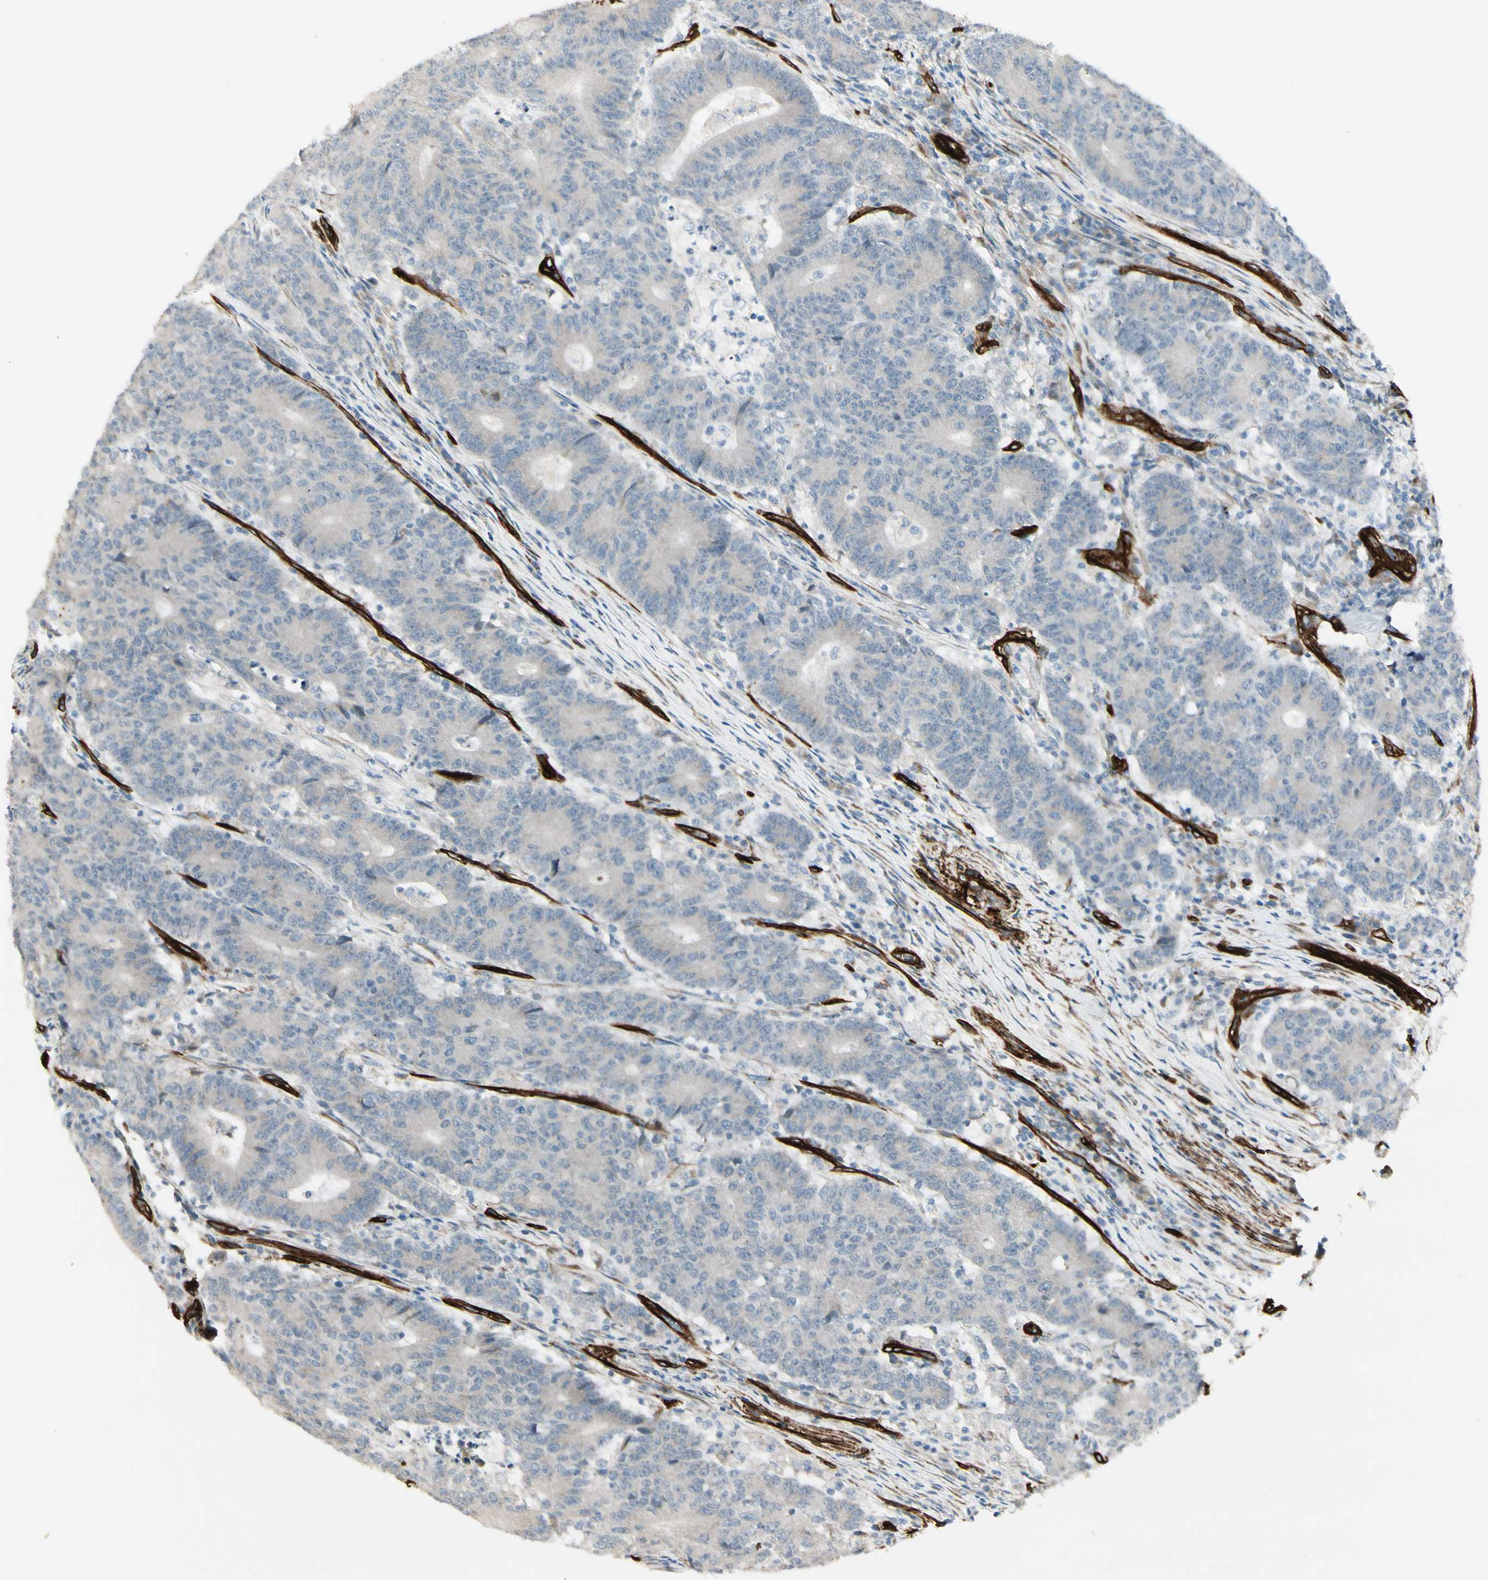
{"staining": {"intensity": "negative", "quantity": "none", "location": "none"}, "tissue": "colorectal cancer", "cell_type": "Tumor cells", "image_type": "cancer", "snomed": [{"axis": "morphology", "description": "Normal tissue, NOS"}, {"axis": "morphology", "description": "Adenocarcinoma, NOS"}, {"axis": "topography", "description": "Colon"}], "caption": "This is a histopathology image of IHC staining of colorectal cancer (adenocarcinoma), which shows no expression in tumor cells. (DAB (3,3'-diaminobenzidine) IHC, high magnification).", "gene": "MCAM", "patient": {"sex": "female", "age": 75}}